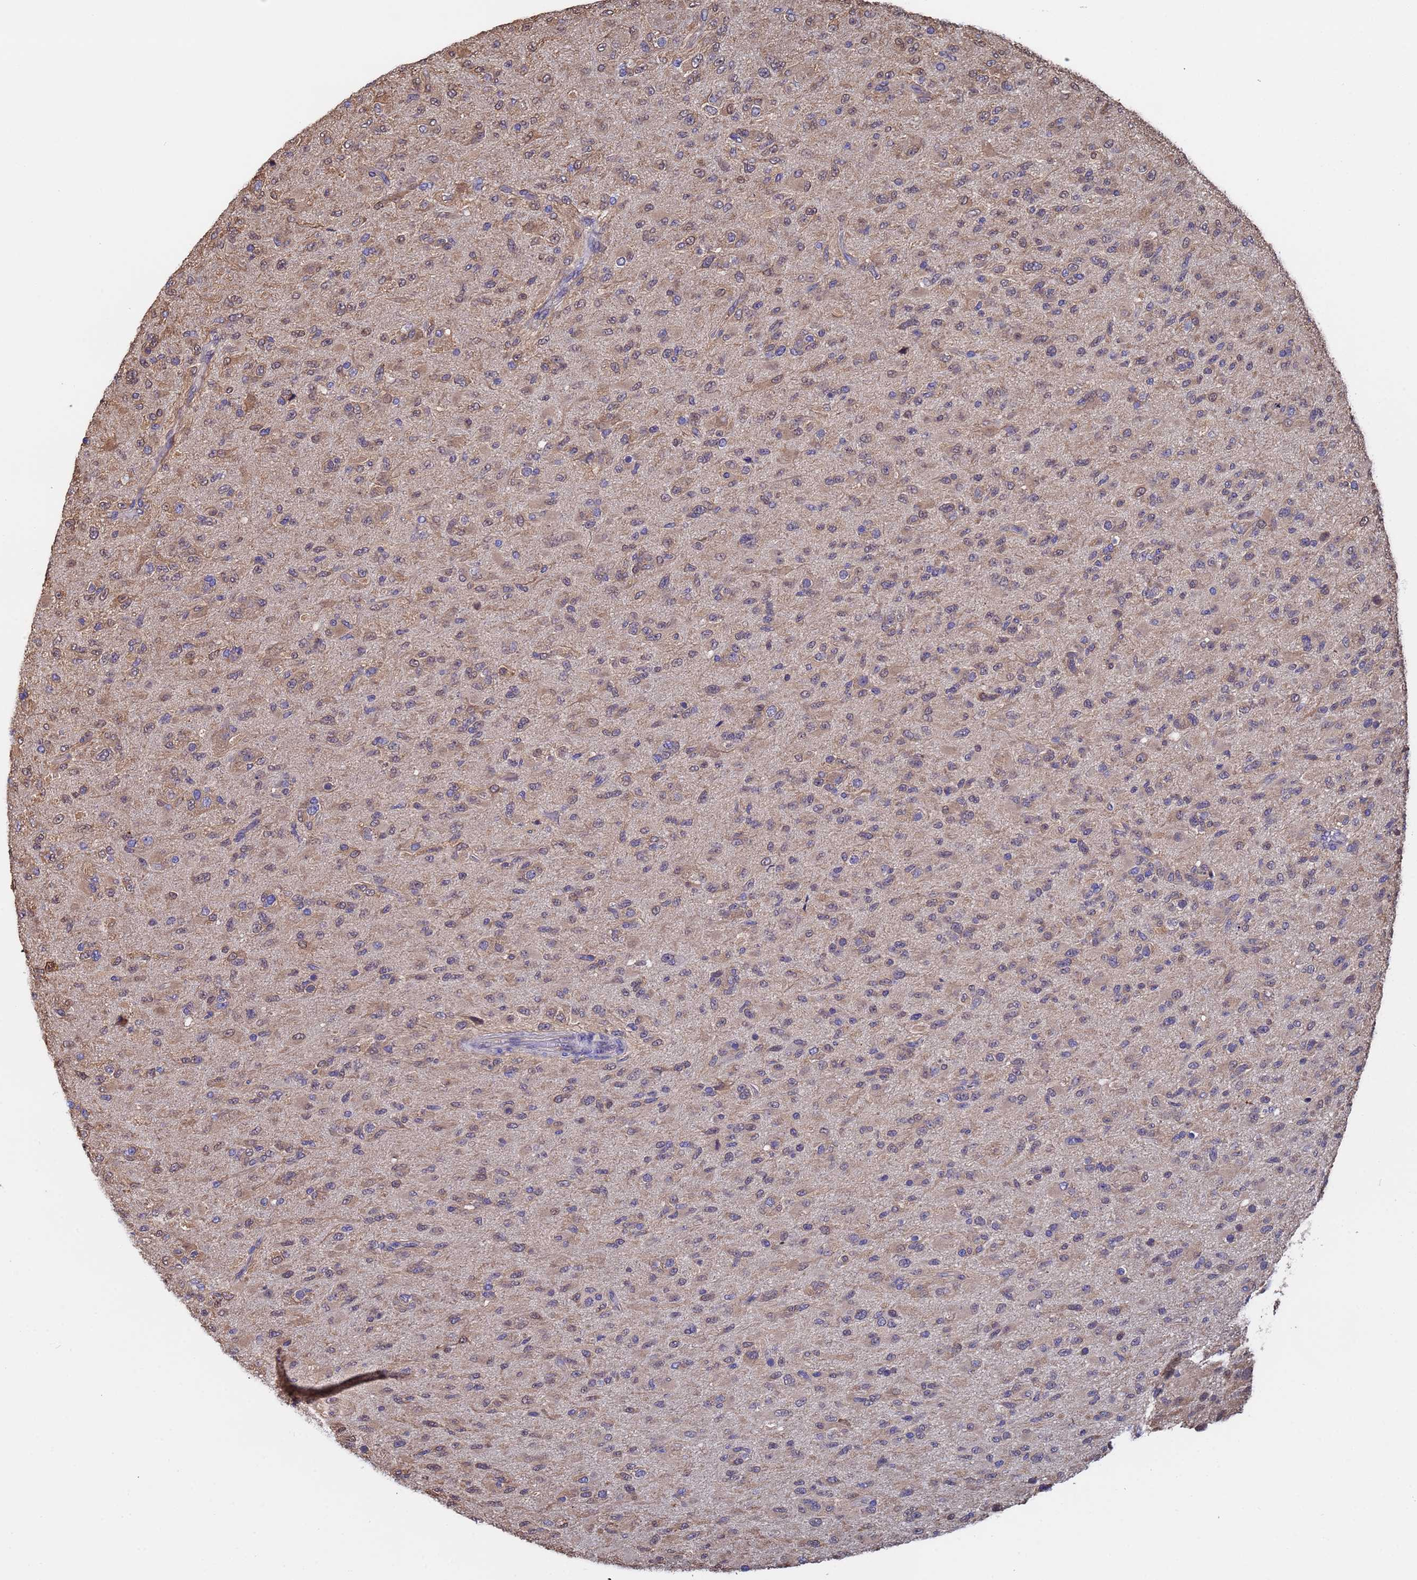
{"staining": {"intensity": "weak", "quantity": "25%-75%", "location": "cytoplasmic/membranous,nuclear"}, "tissue": "glioma", "cell_type": "Tumor cells", "image_type": "cancer", "snomed": [{"axis": "morphology", "description": "Glioma, malignant, Low grade"}, {"axis": "topography", "description": "Brain"}], "caption": "Immunohistochemistry (IHC) histopathology image of human malignant glioma (low-grade) stained for a protein (brown), which shows low levels of weak cytoplasmic/membranous and nuclear positivity in approximately 25%-75% of tumor cells.", "gene": "FAM25A", "patient": {"sex": "male", "age": 65}}